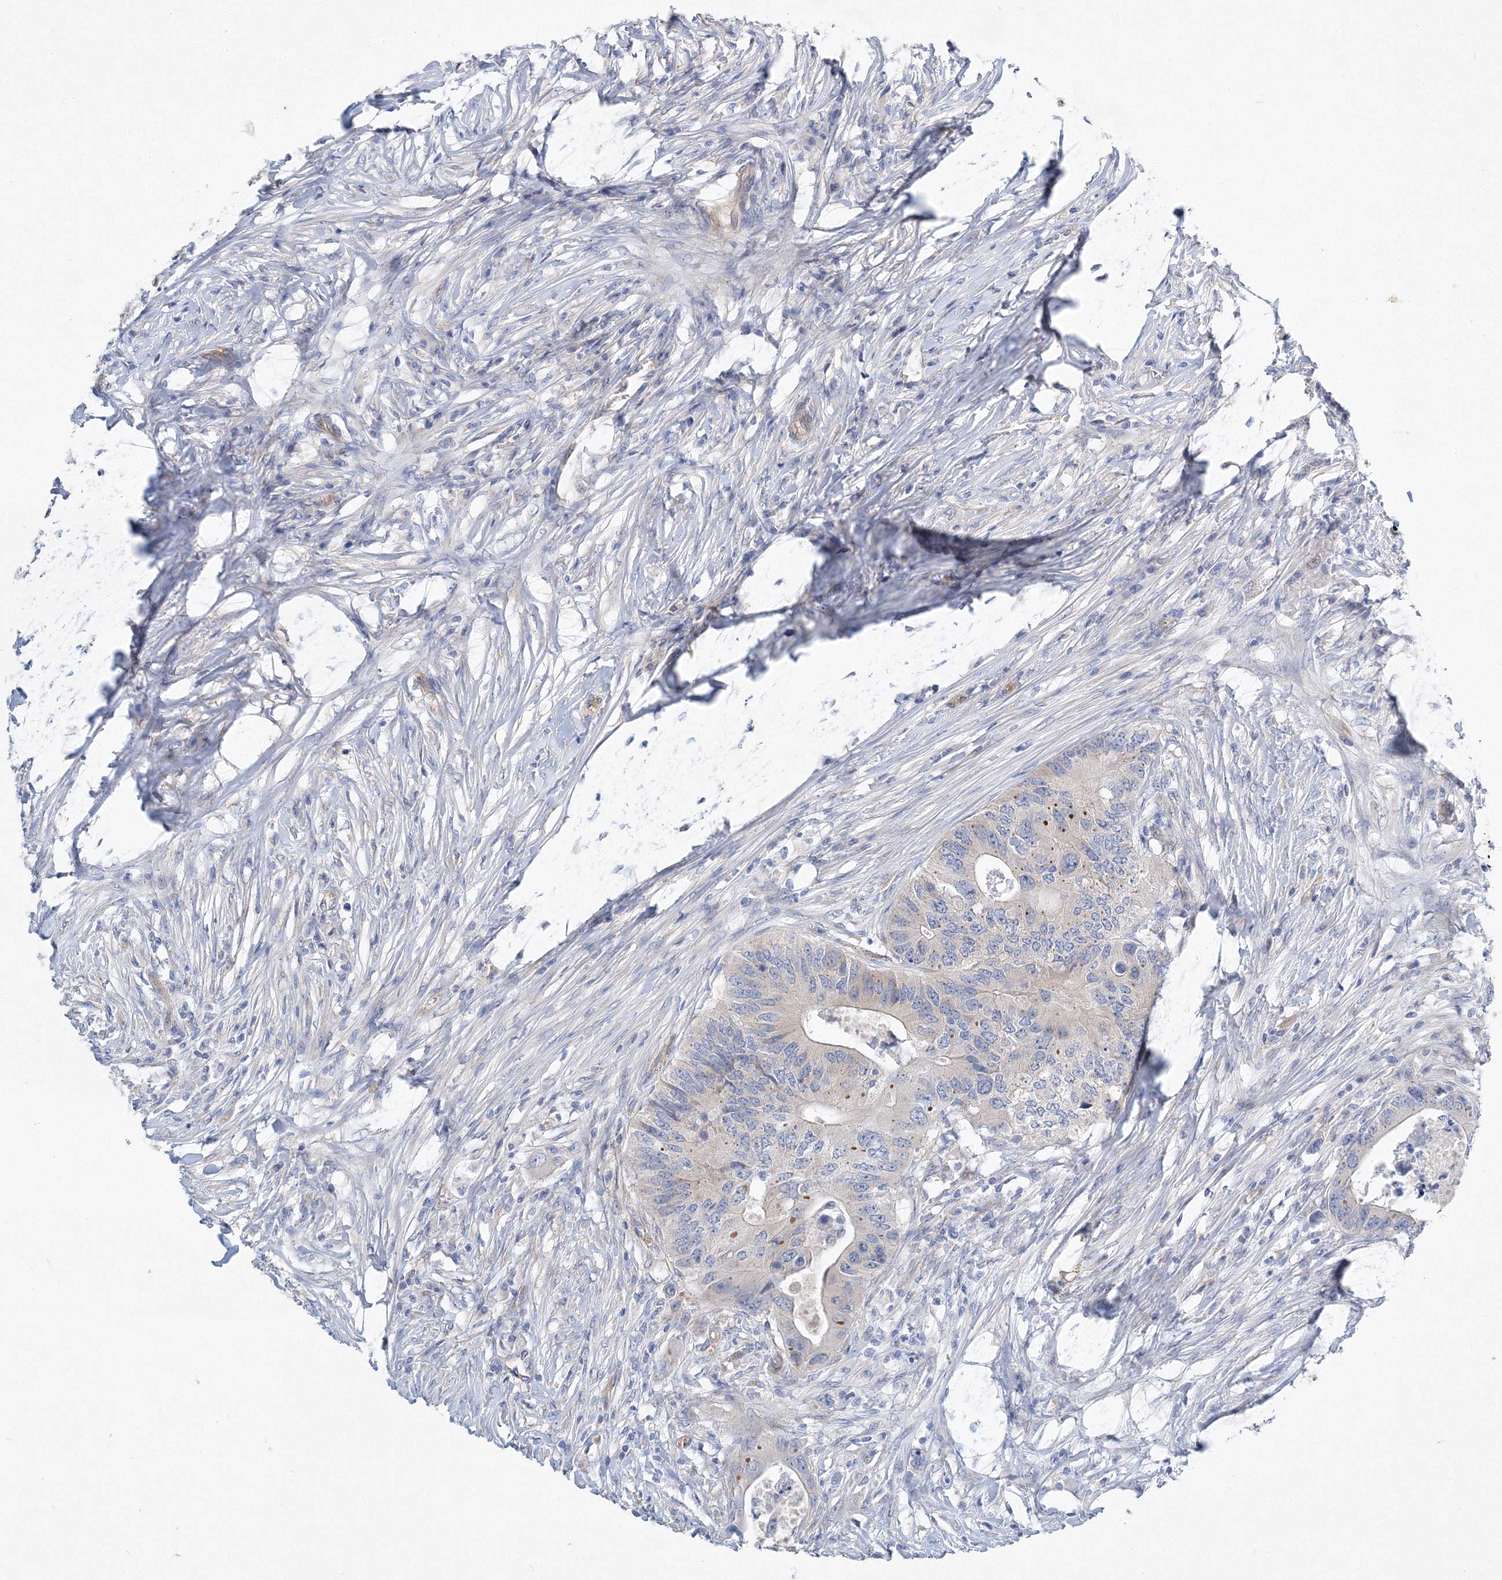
{"staining": {"intensity": "negative", "quantity": "none", "location": "none"}, "tissue": "colorectal cancer", "cell_type": "Tumor cells", "image_type": "cancer", "snomed": [{"axis": "morphology", "description": "Adenocarcinoma, NOS"}, {"axis": "topography", "description": "Colon"}], "caption": "An image of colorectal cancer (adenocarcinoma) stained for a protein exhibits no brown staining in tumor cells.", "gene": "TANC1", "patient": {"sex": "male", "age": 71}}